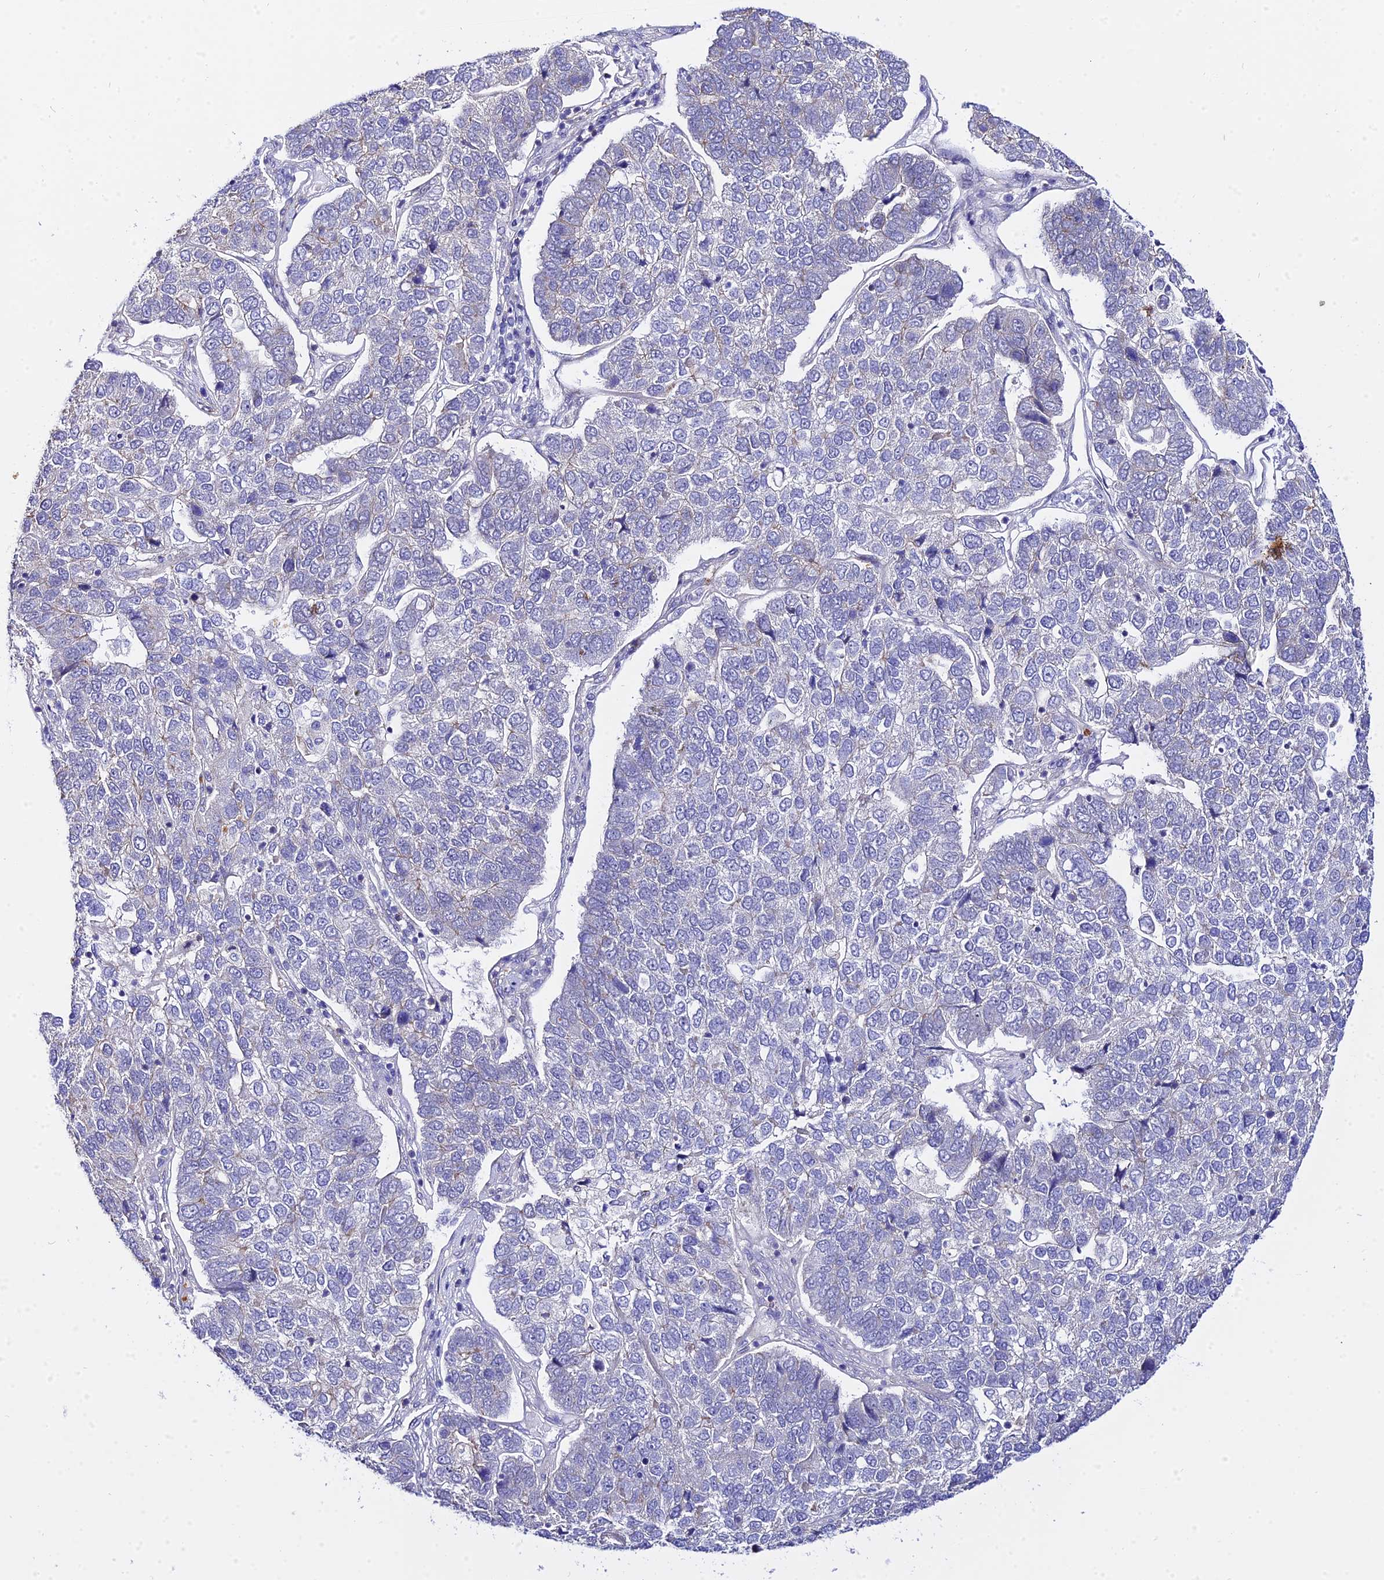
{"staining": {"intensity": "negative", "quantity": "none", "location": "none"}, "tissue": "pancreatic cancer", "cell_type": "Tumor cells", "image_type": "cancer", "snomed": [{"axis": "morphology", "description": "Adenocarcinoma, NOS"}, {"axis": "topography", "description": "Pancreas"}], "caption": "Adenocarcinoma (pancreatic) was stained to show a protein in brown. There is no significant positivity in tumor cells.", "gene": "ZNF628", "patient": {"sex": "female", "age": 61}}